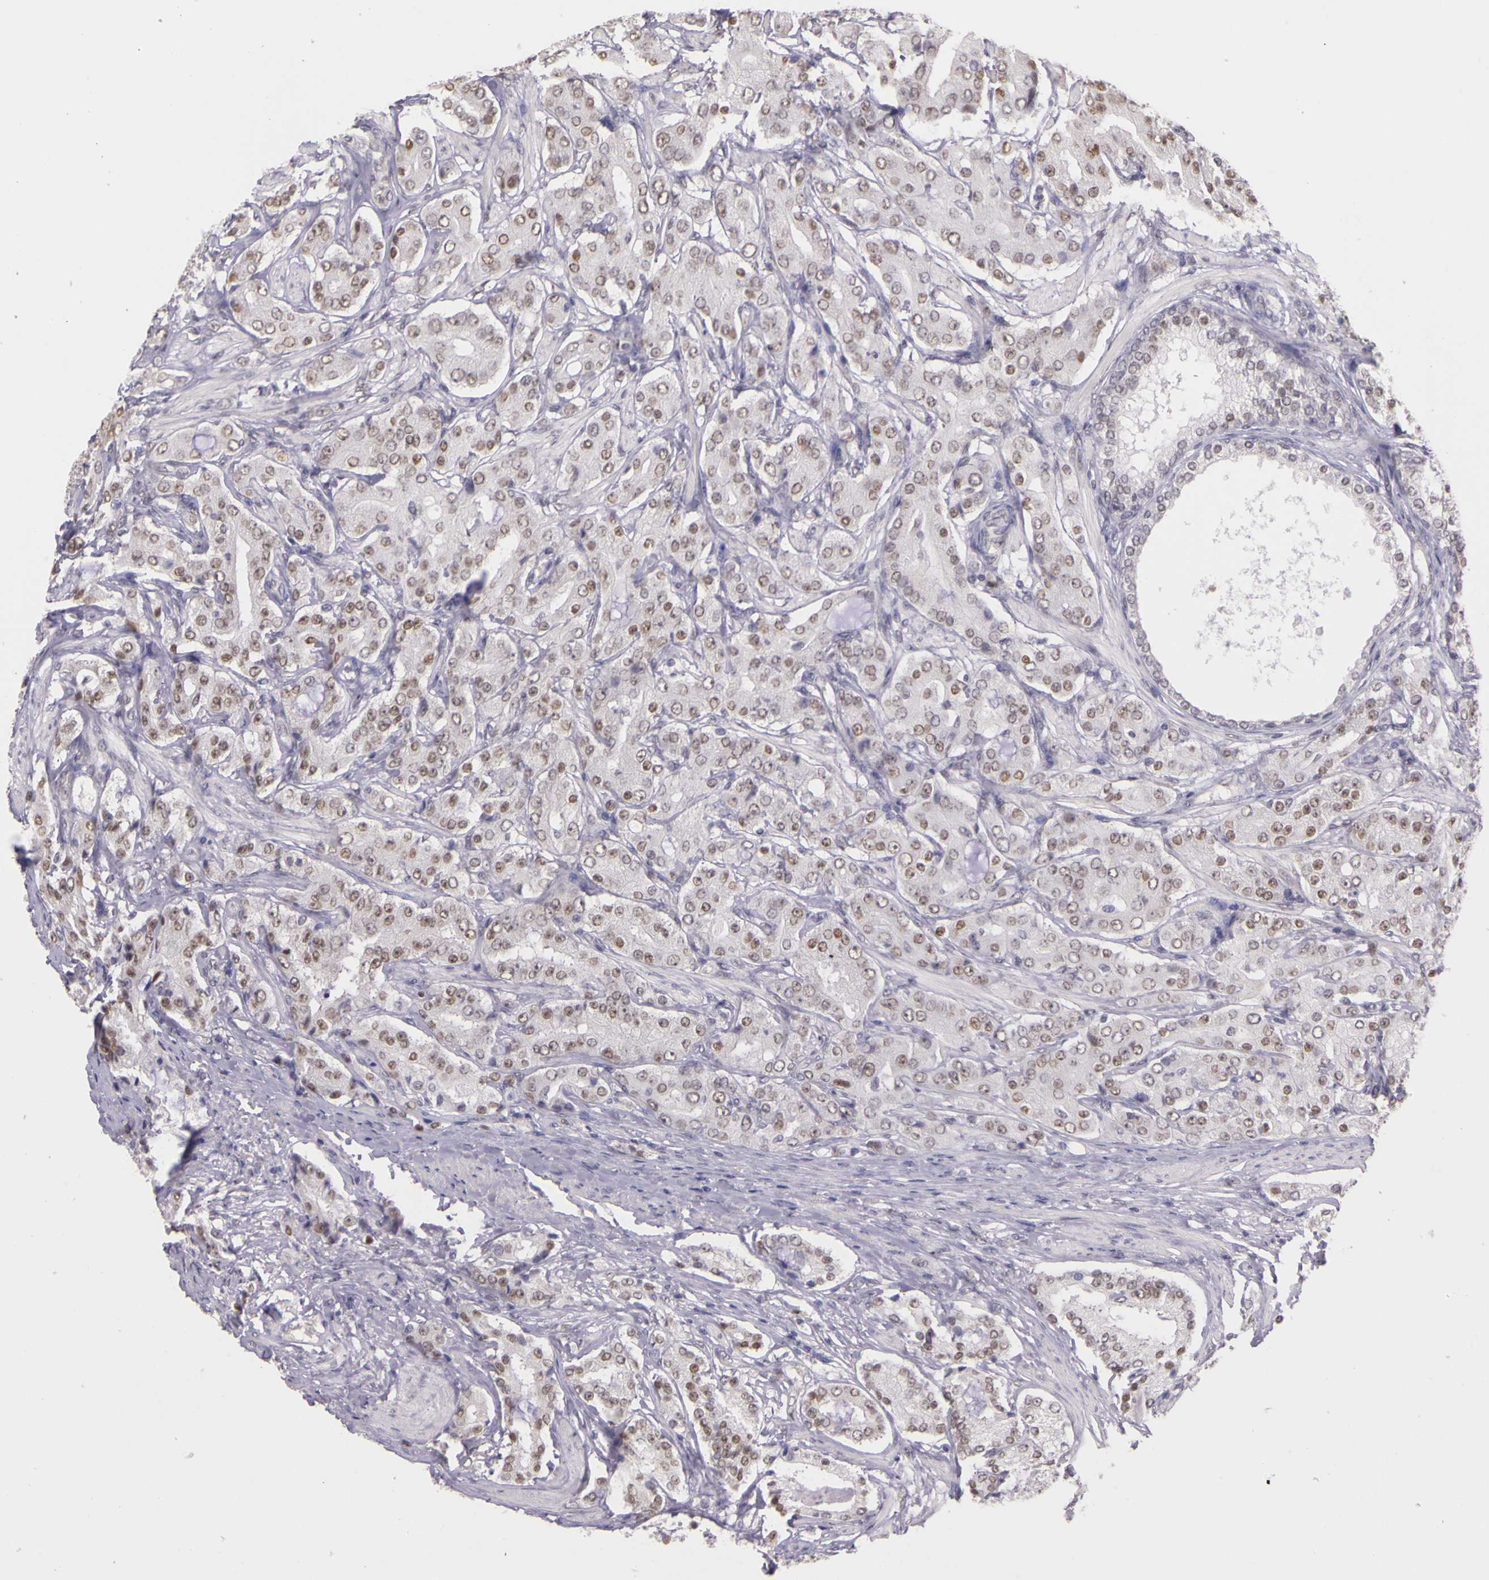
{"staining": {"intensity": "weak", "quantity": "25%-75%", "location": "nuclear"}, "tissue": "prostate cancer", "cell_type": "Tumor cells", "image_type": "cancer", "snomed": [{"axis": "morphology", "description": "Adenocarcinoma, Medium grade"}, {"axis": "topography", "description": "Prostate"}], "caption": "The histopathology image exhibits staining of prostate cancer (adenocarcinoma (medium-grade)), revealing weak nuclear protein expression (brown color) within tumor cells.", "gene": "WDR13", "patient": {"sex": "male", "age": 72}}